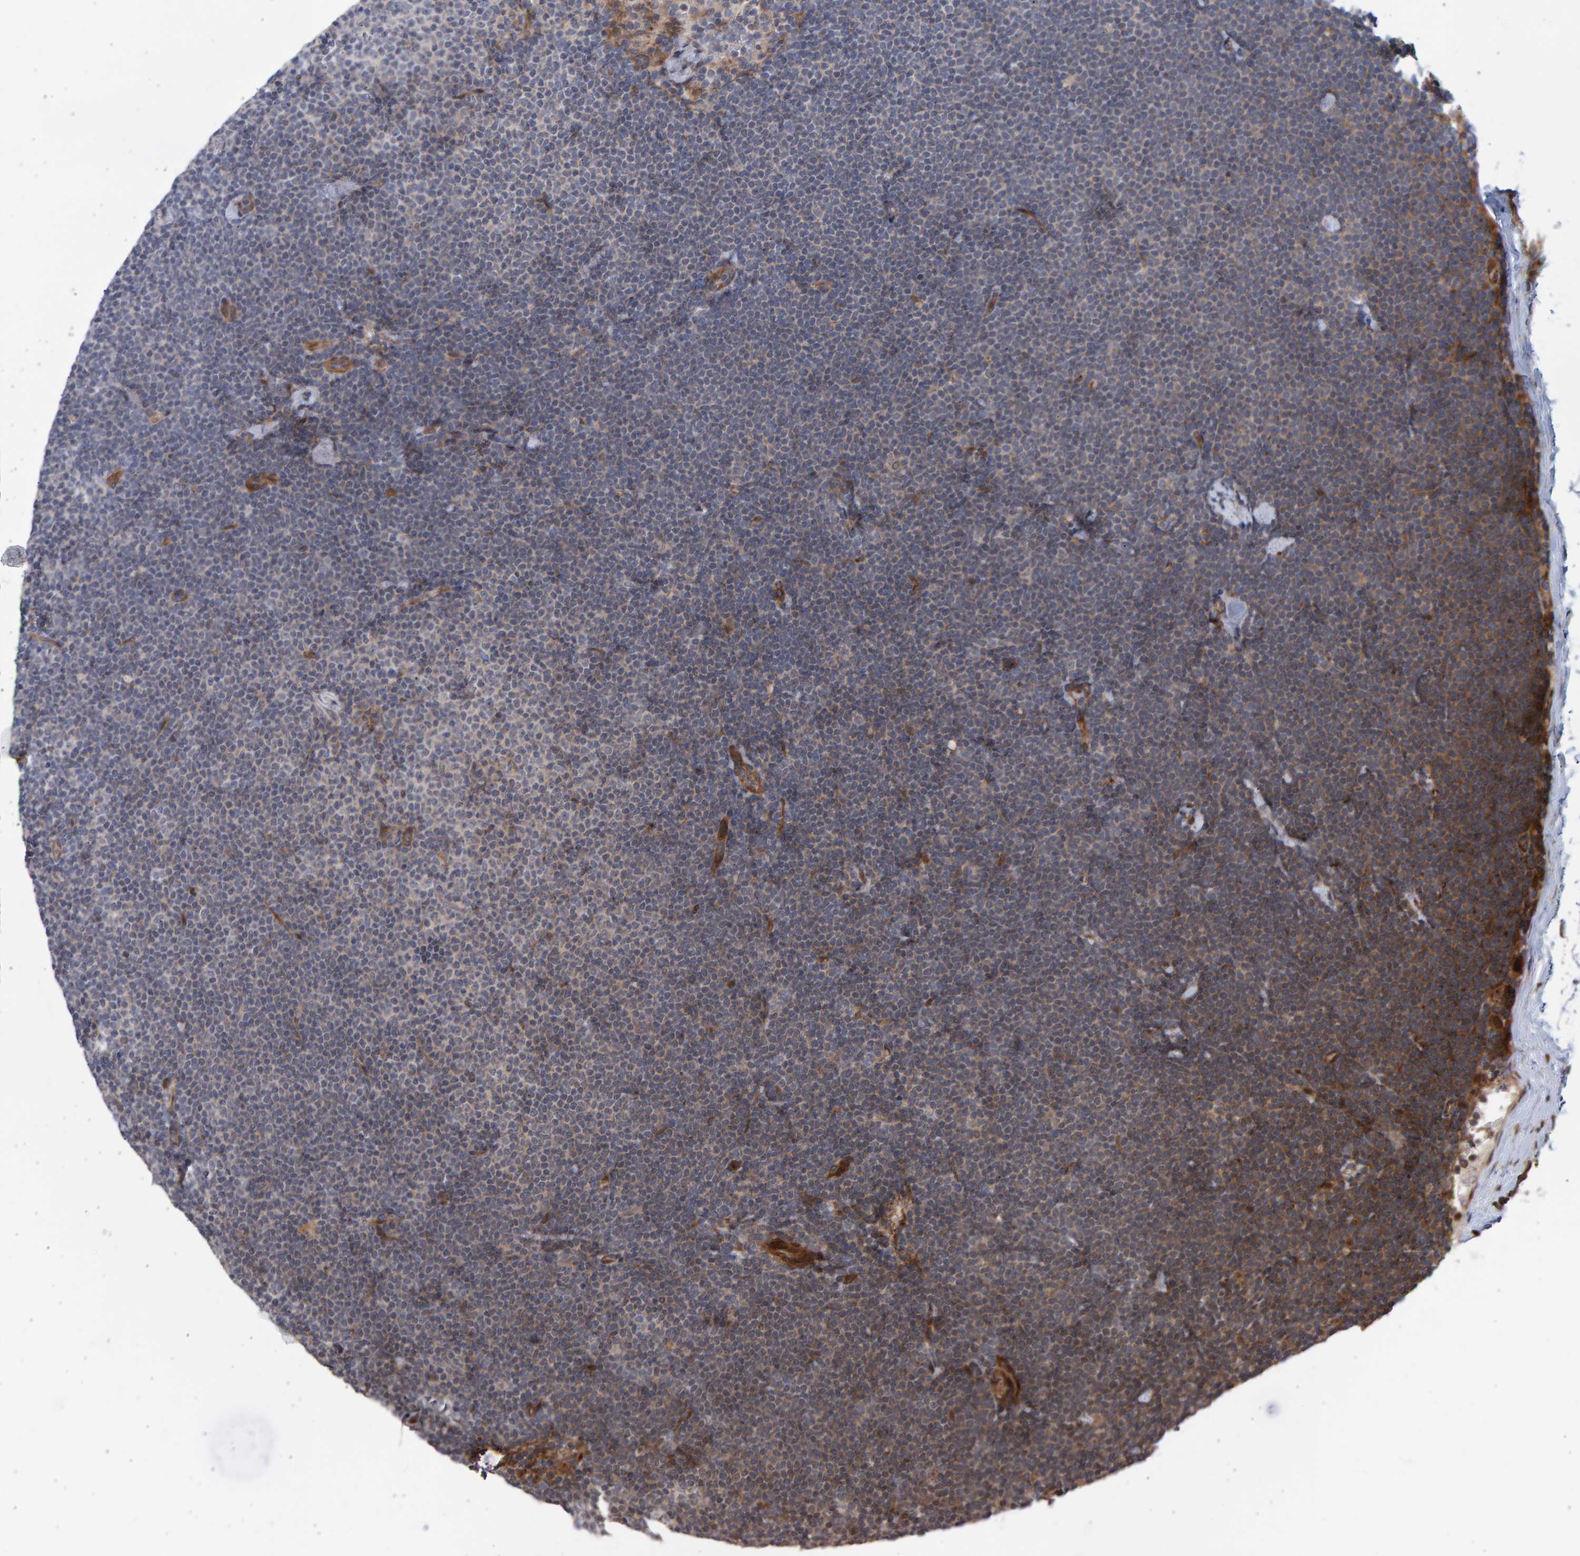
{"staining": {"intensity": "weak", "quantity": "25%-75%", "location": "cytoplasmic/membranous"}, "tissue": "lymphoma", "cell_type": "Tumor cells", "image_type": "cancer", "snomed": [{"axis": "morphology", "description": "Malignant lymphoma, non-Hodgkin's type, Low grade"}, {"axis": "topography", "description": "Lymph node"}], "caption": "DAB (3,3'-diaminobenzidine) immunohistochemical staining of lymphoma exhibits weak cytoplasmic/membranous protein staining in about 25%-75% of tumor cells.", "gene": "LRBA", "patient": {"sex": "female", "age": 53}}